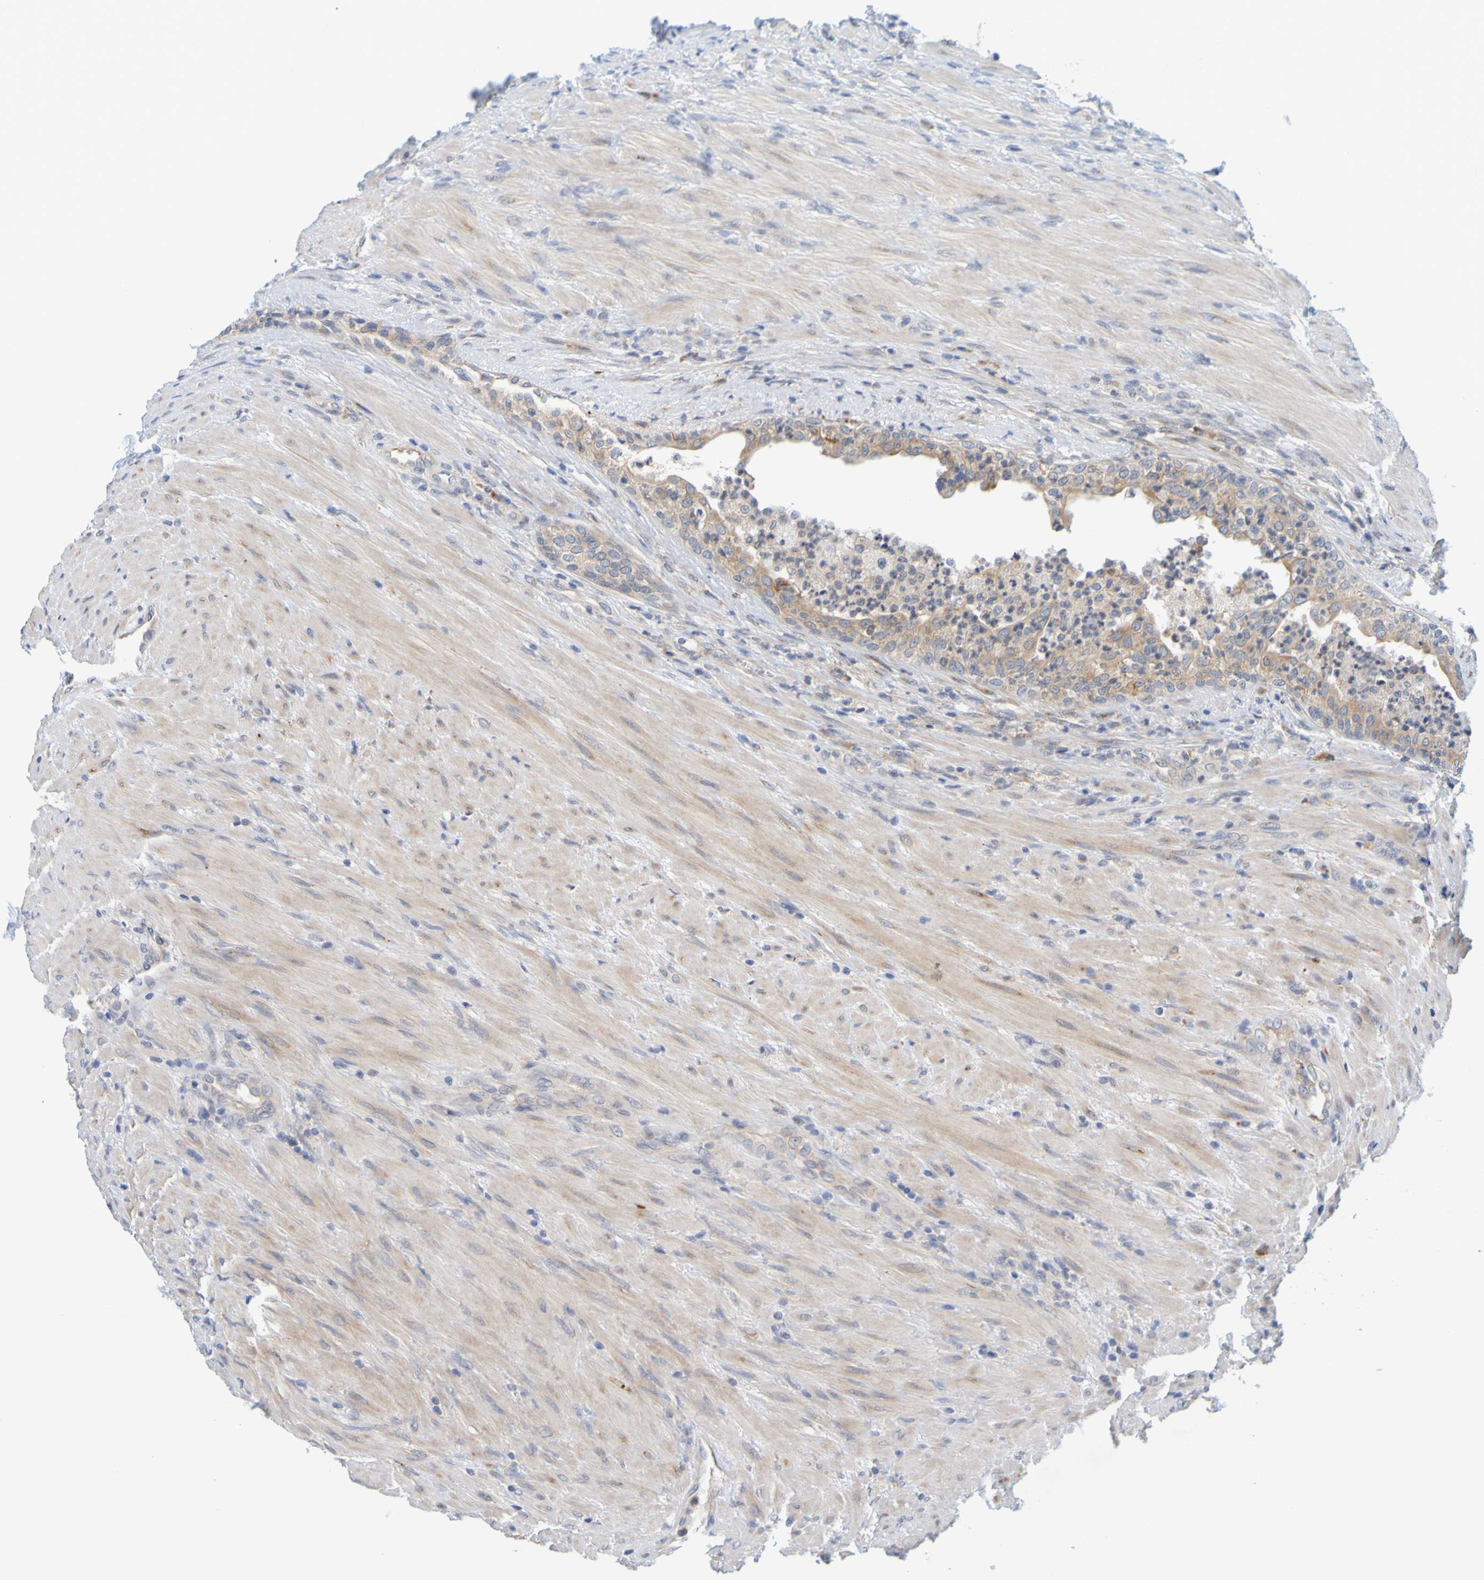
{"staining": {"intensity": "moderate", "quantity": "25%-75%", "location": "cytoplasmic/membranous"}, "tissue": "prostate", "cell_type": "Glandular cells", "image_type": "normal", "snomed": [{"axis": "morphology", "description": "Normal tissue, NOS"}, {"axis": "topography", "description": "Prostate"}], "caption": "IHC (DAB) staining of benign prostate reveals moderate cytoplasmic/membranous protein expression in about 25%-75% of glandular cells. (DAB (3,3'-diaminobenzidine) IHC with brightfield microscopy, high magnification).", "gene": "SIL1", "patient": {"sex": "male", "age": 76}}